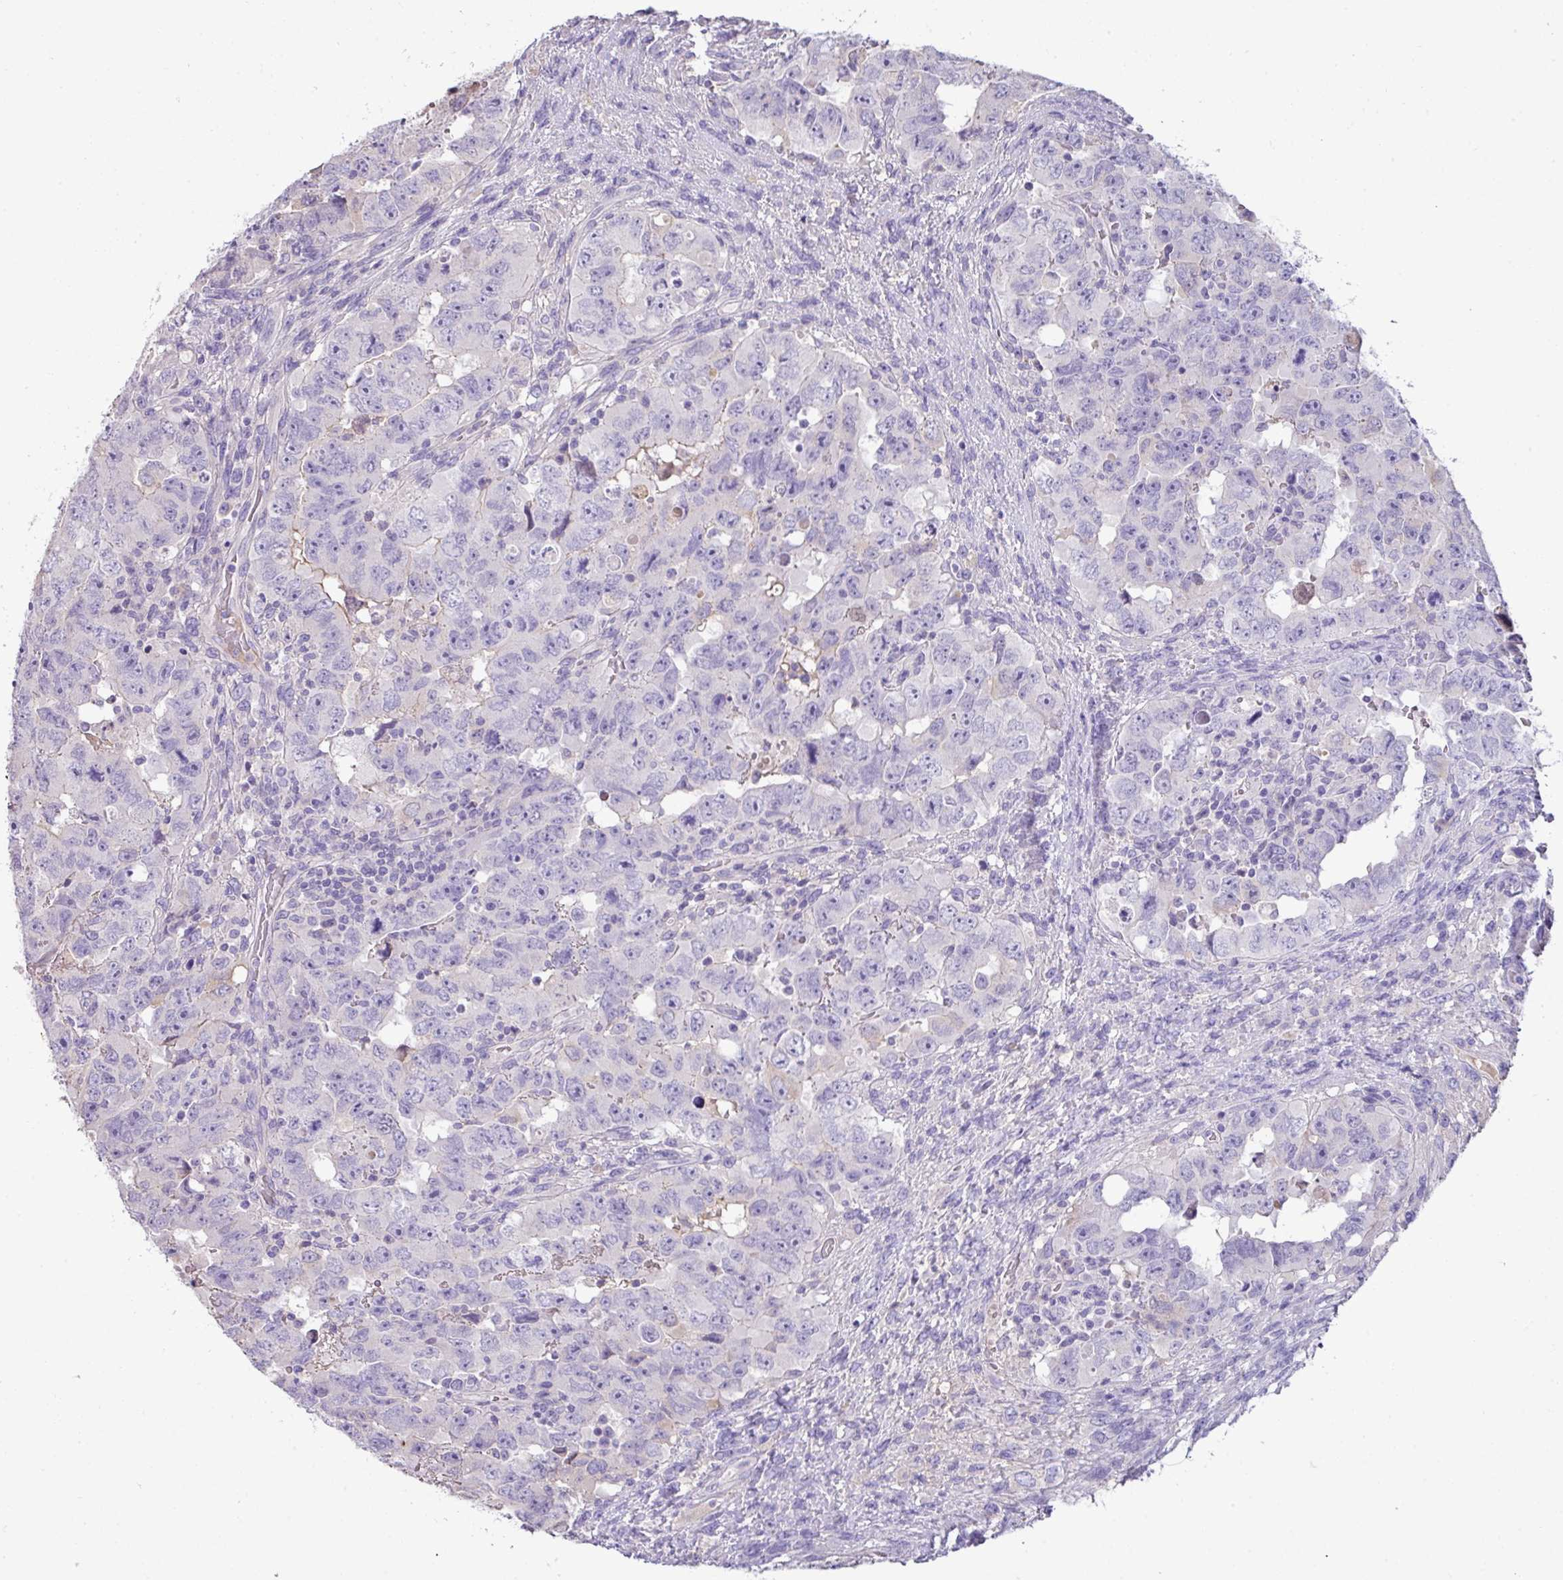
{"staining": {"intensity": "negative", "quantity": "none", "location": "none"}, "tissue": "testis cancer", "cell_type": "Tumor cells", "image_type": "cancer", "snomed": [{"axis": "morphology", "description": "Carcinoma, Embryonal, NOS"}, {"axis": "topography", "description": "Testis"}], "caption": "The photomicrograph demonstrates no staining of tumor cells in testis cancer.", "gene": "OR6C6", "patient": {"sex": "male", "age": 24}}